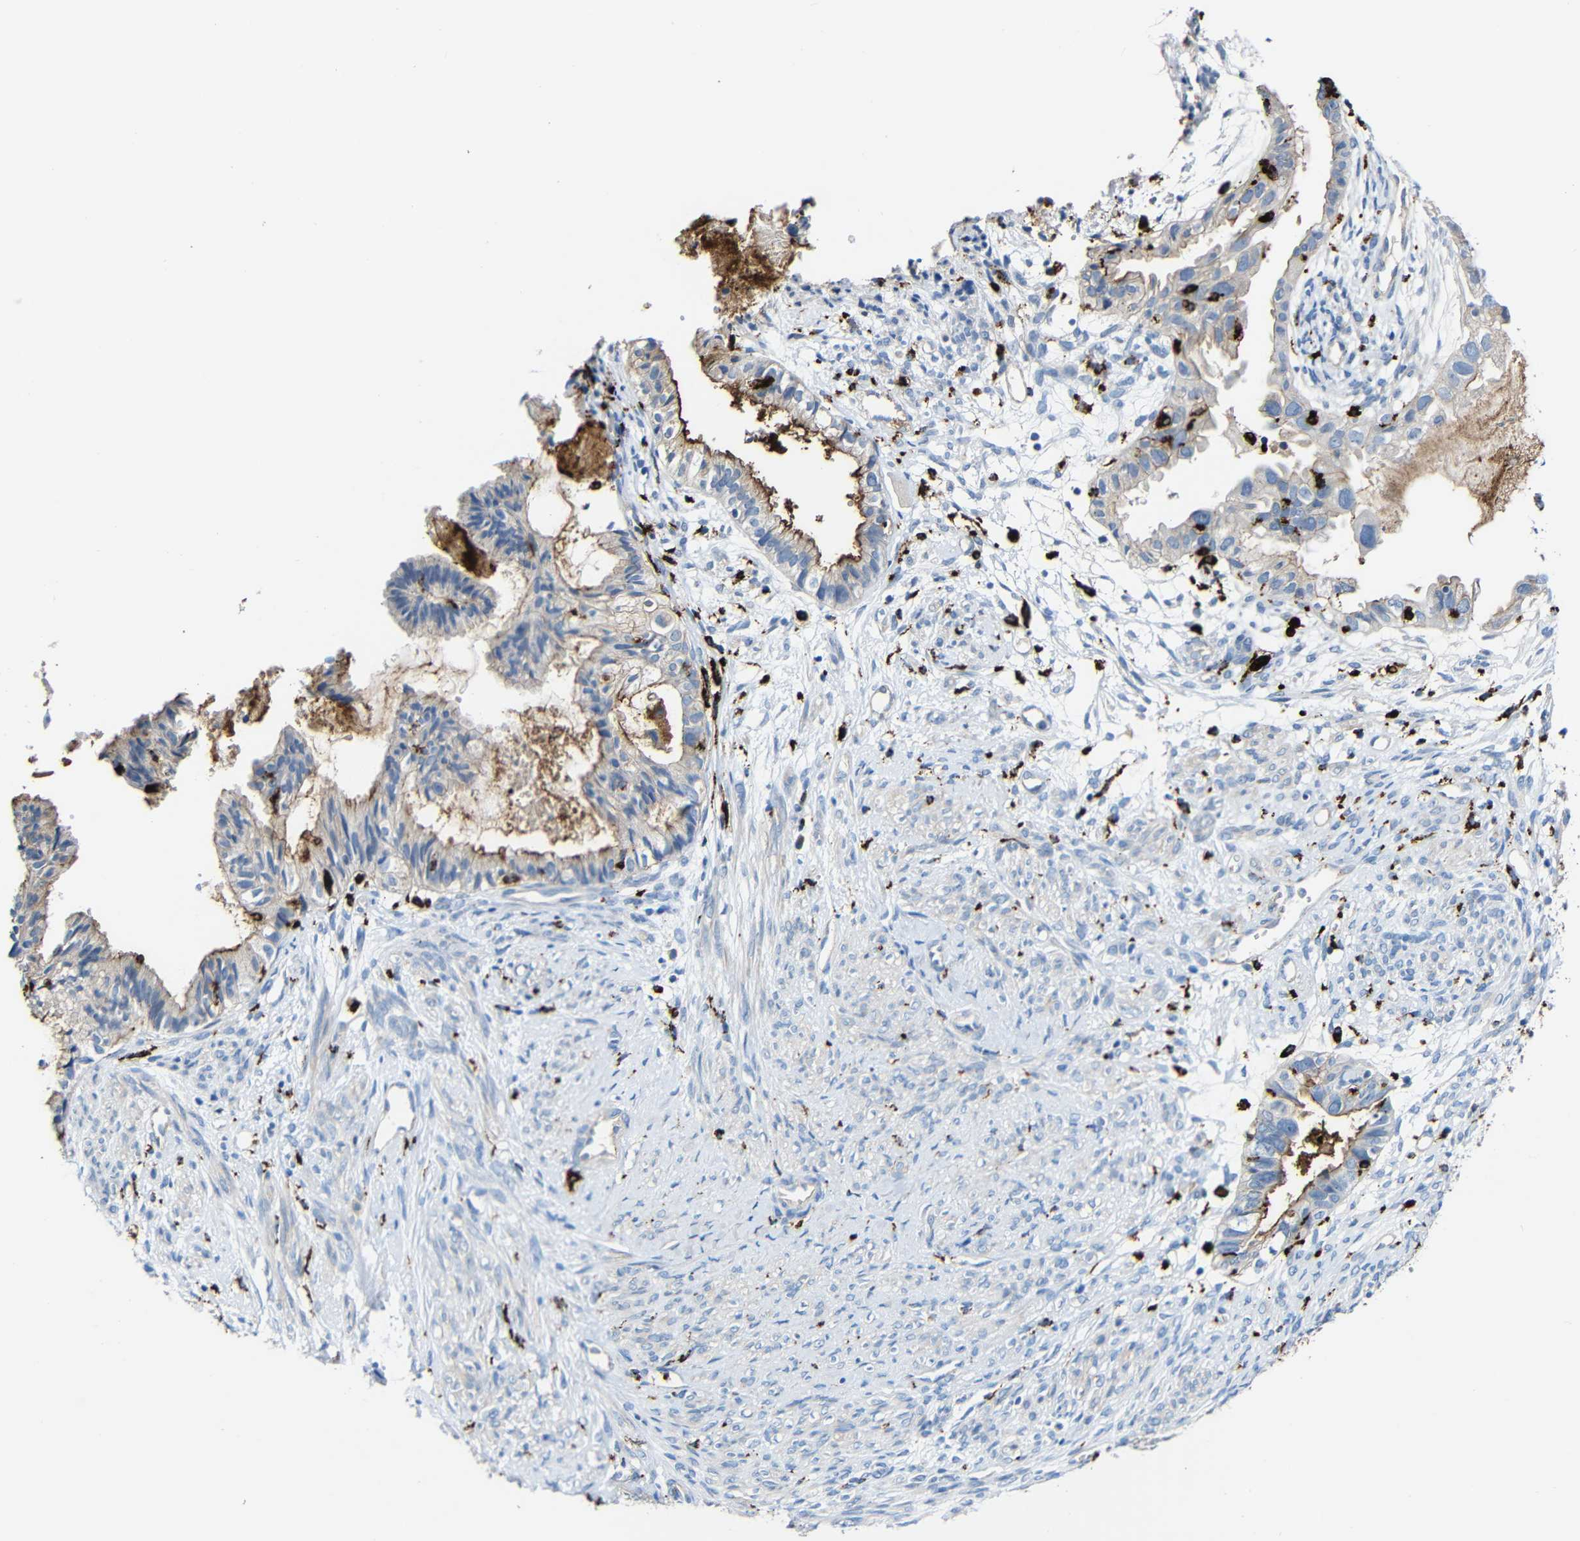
{"staining": {"intensity": "moderate", "quantity": ">75%", "location": "cytoplasmic/membranous"}, "tissue": "cervical cancer", "cell_type": "Tumor cells", "image_type": "cancer", "snomed": [{"axis": "morphology", "description": "Normal tissue, NOS"}, {"axis": "morphology", "description": "Adenocarcinoma, NOS"}, {"axis": "topography", "description": "Cervix"}, {"axis": "topography", "description": "Endometrium"}], "caption": "Adenocarcinoma (cervical) stained with immunohistochemistry (IHC) displays moderate cytoplasmic/membranous positivity in approximately >75% of tumor cells.", "gene": "HLA-DMA", "patient": {"sex": "female", "age": 86}}